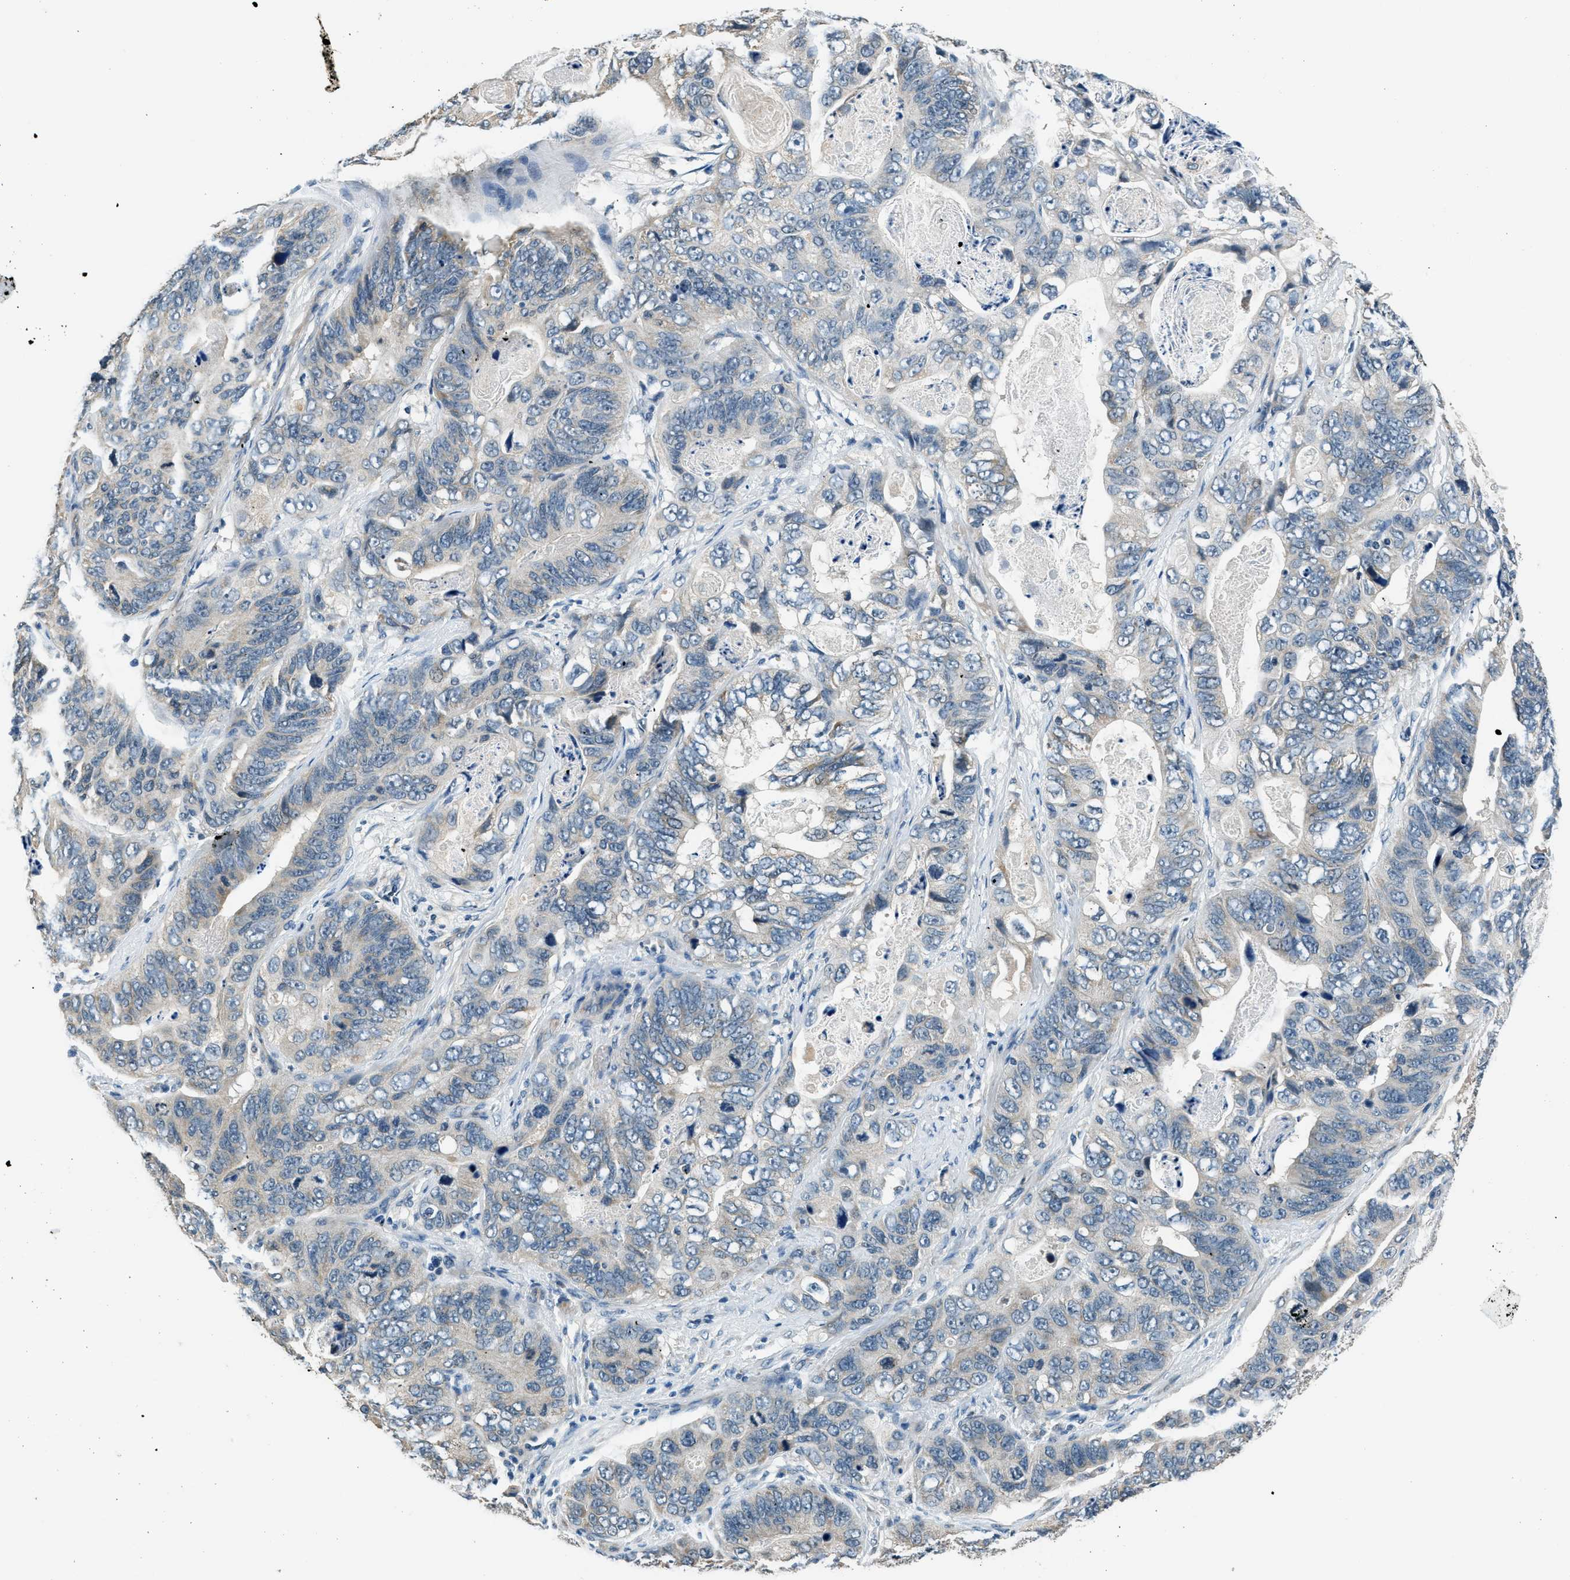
{"staining": {"intensity": "weak", "quantity": "<25%", "location": "cytoplasmic/membranous"}, "tissue": "stomach cancer", "cell_type": "Tumor cells", "image_type": "cancer", "snomed": [{"axis": "morphology", "description": "Adenocarcinoma, NOS"}, {"axis": "topography", "description": "Stomach"}], "caption": "Protein analysis of stomach cancer demonstrates no significant positivity in tumor cells.", "gene": "NME8", "patient": {"sex": "female", "age": 89}}